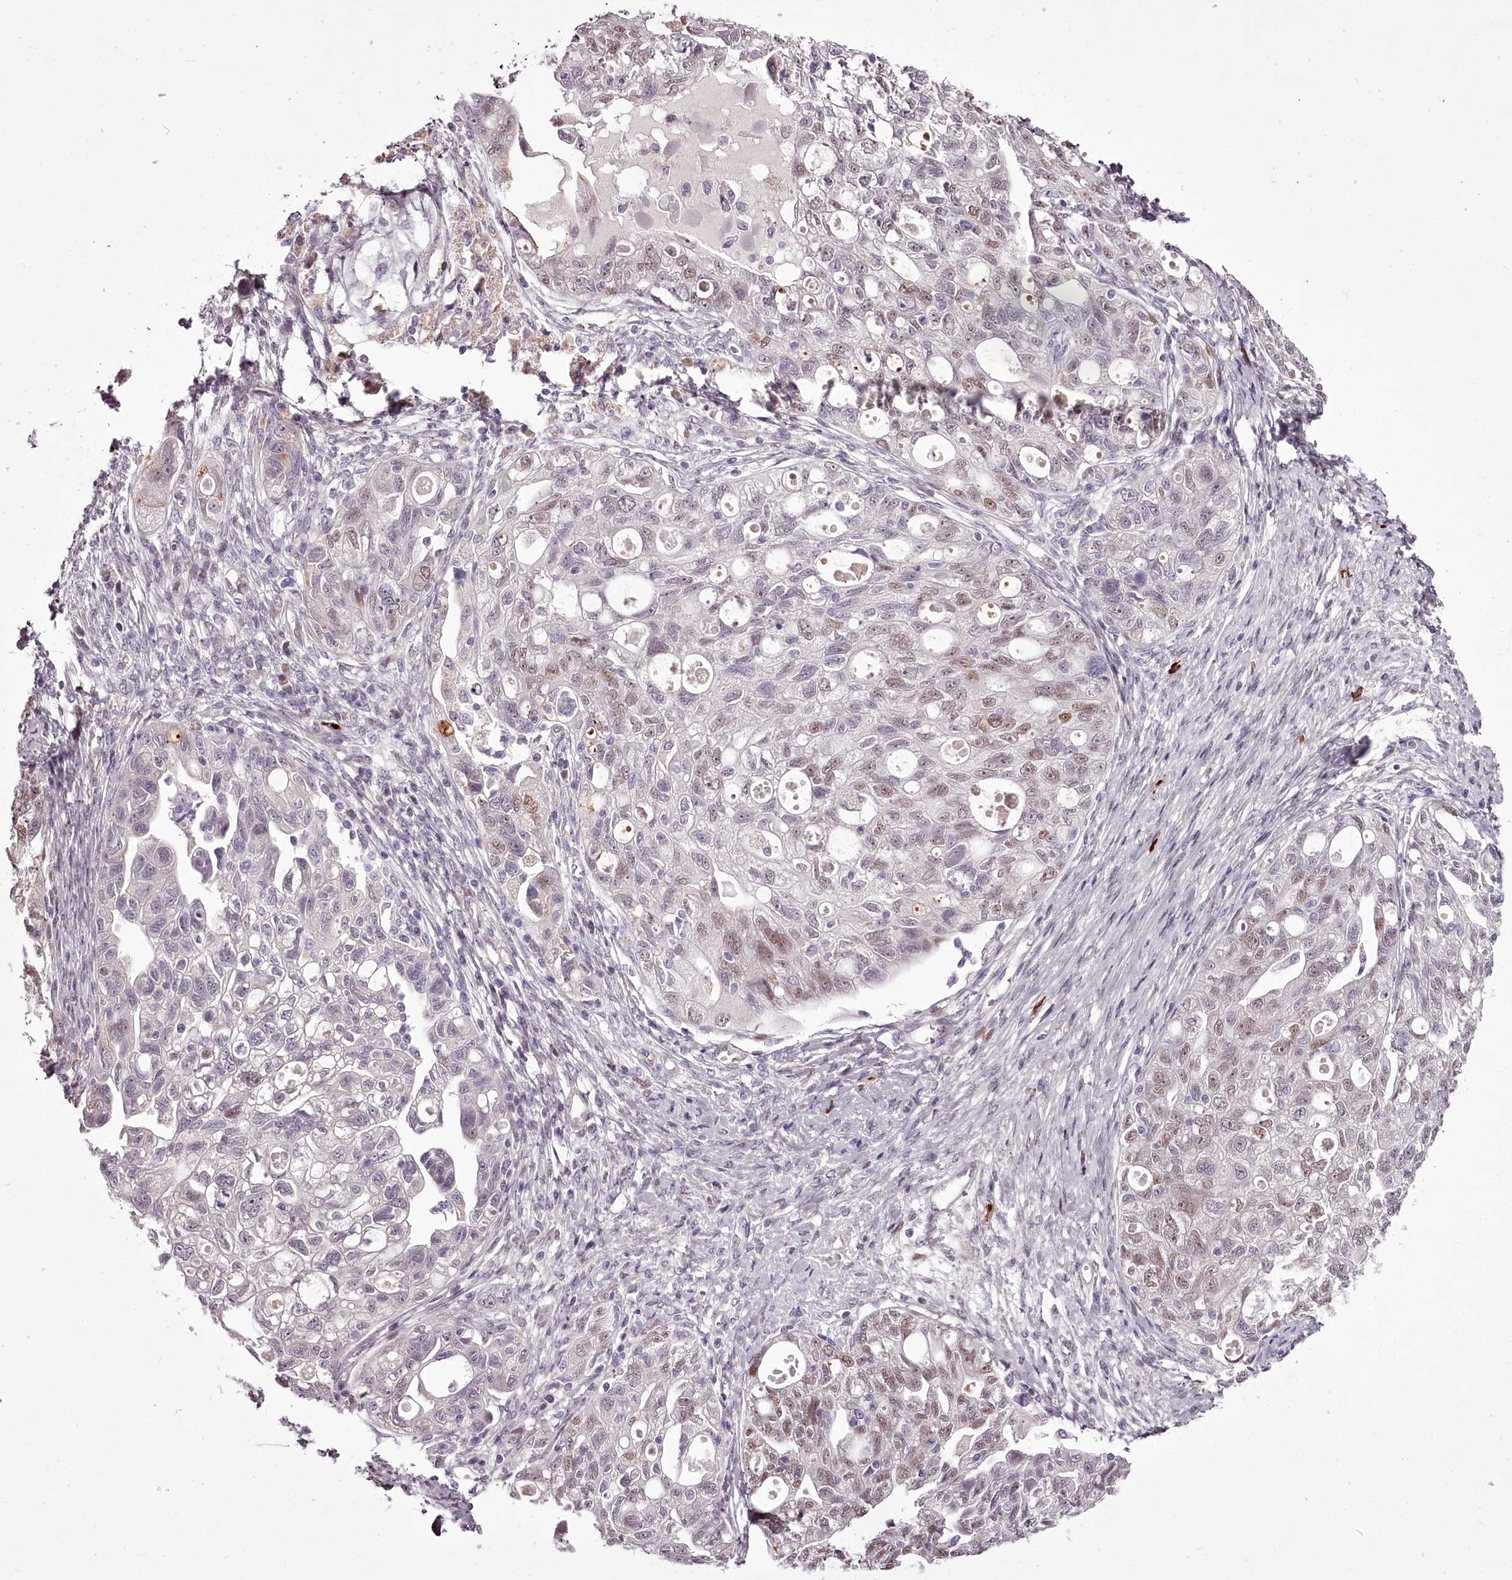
{"staining": {"intensity": "weak", "quantity": "25%-75%", "location": "nuclear"}, "tissue": "ovarian cancer", "cell_type": "Tumor cells", "image_type": "cancer", "snomed": [{"axis": "morphology", "description": "Carcinoma, NOS"}, {"axis": "morphology", "description": "Cystadenocarcinoma, serous, NOS"}, {"axis": "topography", "description": "Ovary"}], "caption": "This is an image of immunohistochemistry staining of ovarian carcinoma, which shows weak positivity in the nuclear of tumor cells.", "gene": "C1orf56", "patient": {"sex": "female", "age": 69}}